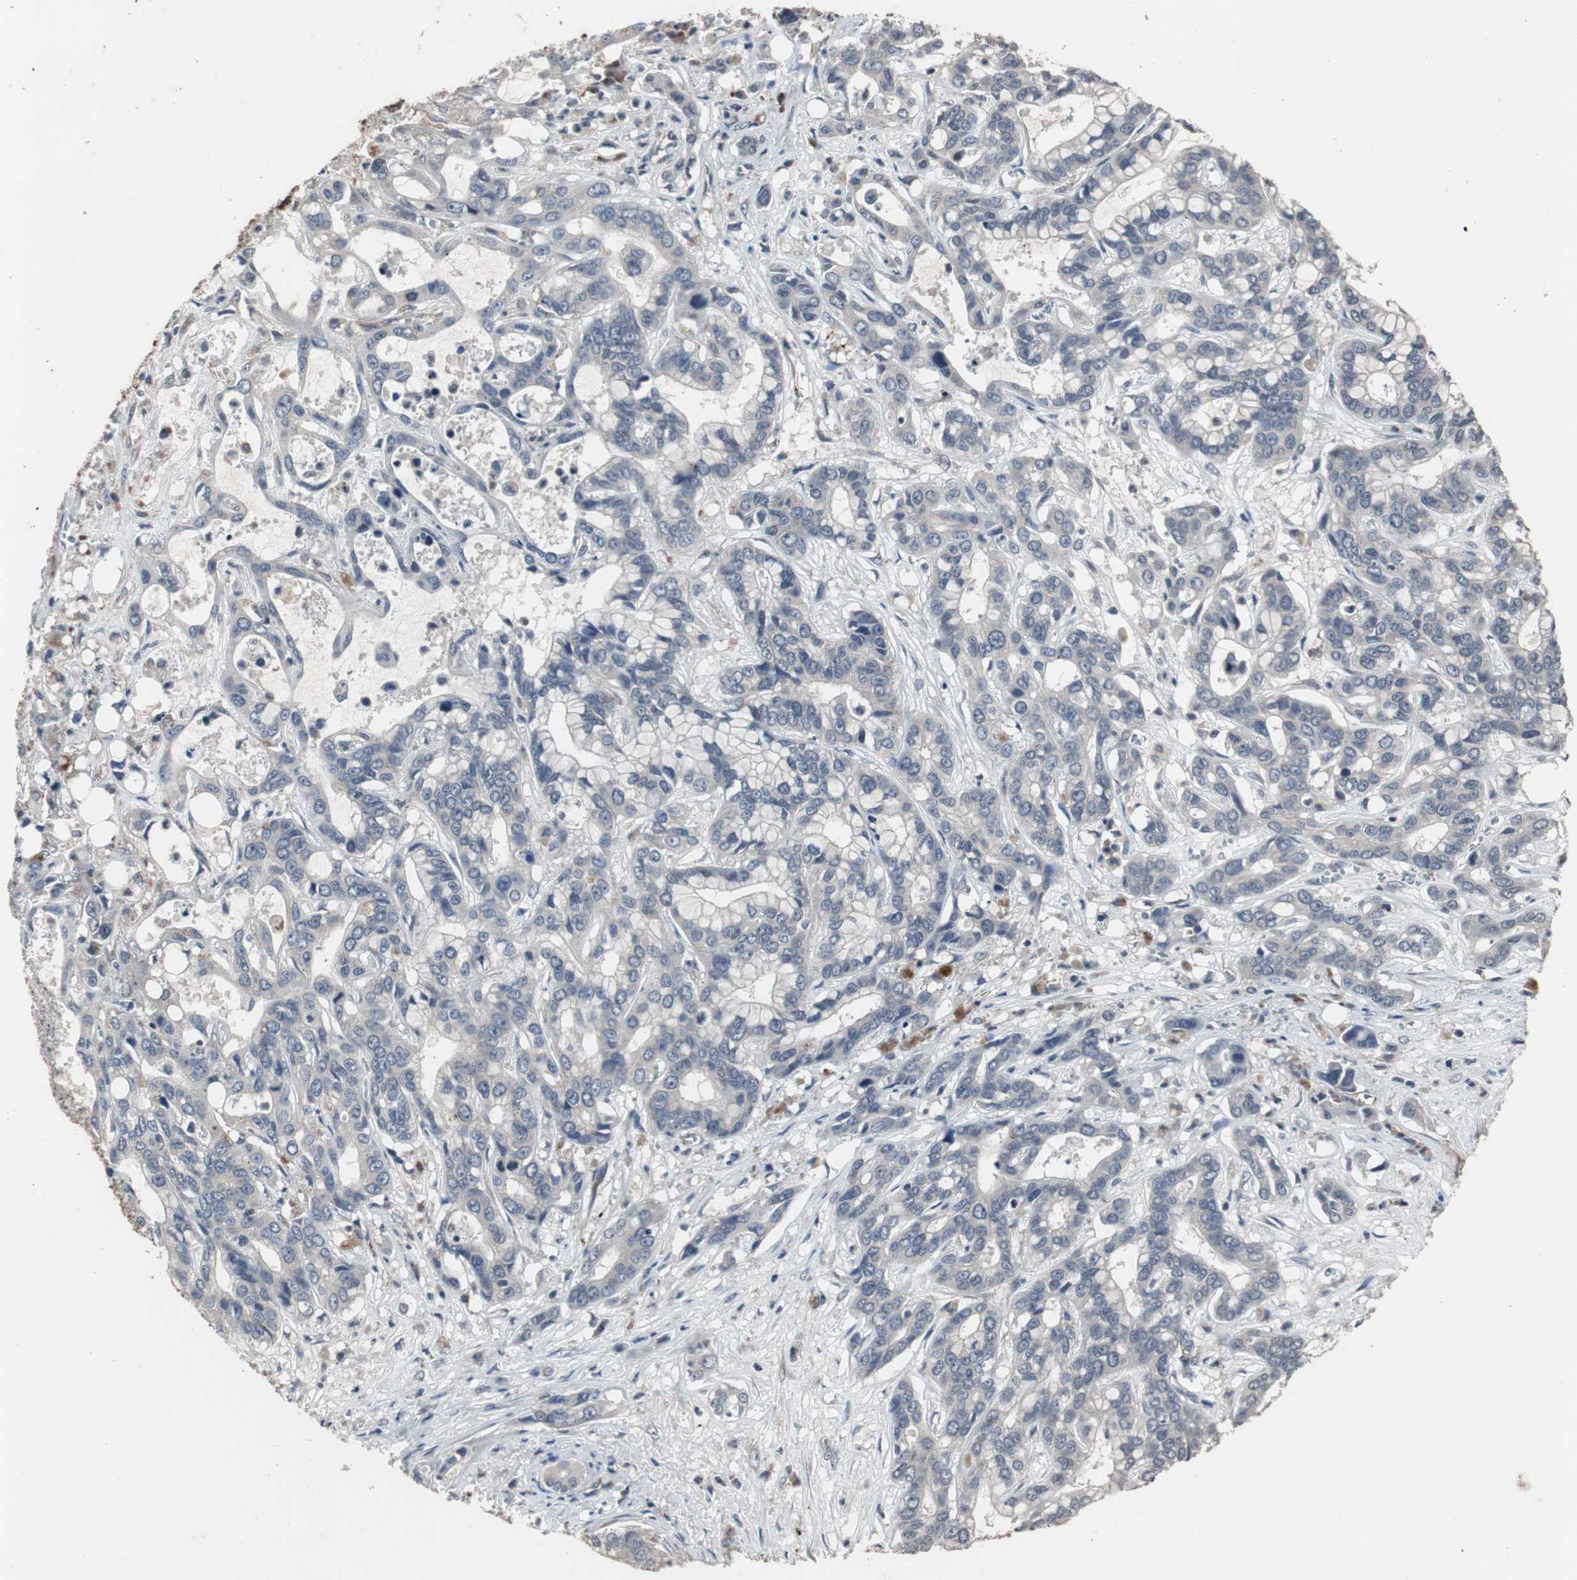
{"staining": {"intensity": "negative", "quantity": "none", "location": "none"}, "tissue": "liver cancer", "cell_type": "Tumor cells", "image_type": "cancer", "snomed": [{"axis": "morphology", "description": "Cholangiocarcinoma"}, {"axis": "topography", "description": "Liver"}], "caption": "Tumor cells show no significant expression in cholangiocarcinoma (liver).", "gene": "CRADD", "patient": {"sex": "female", "age": 65}}